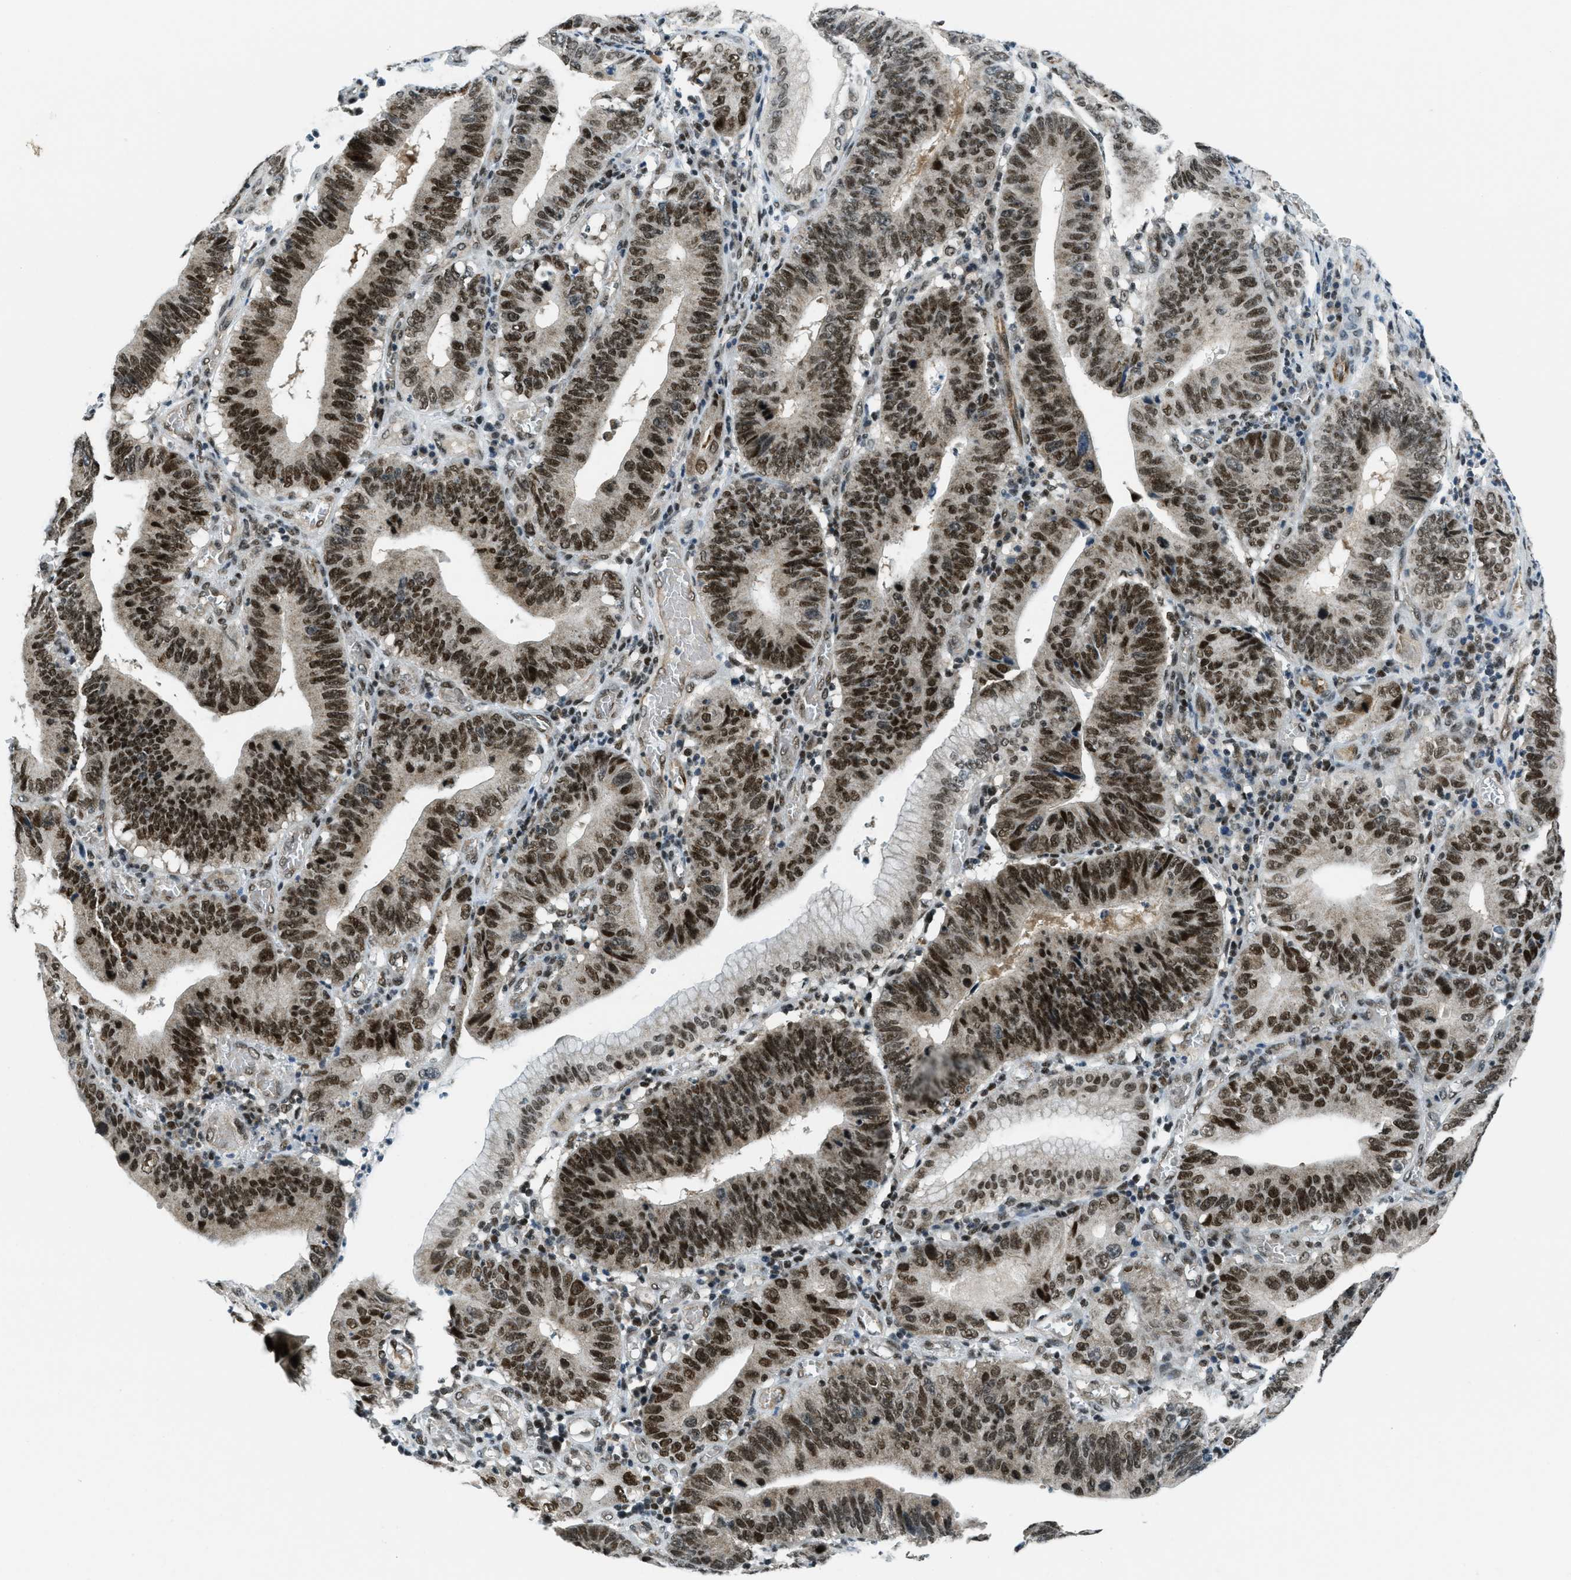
{"staining": {"intensity": "strong", "quantity": ">75%", "location": "nuclear"}, "tissue": "stomach cancer", "cell_type": "Tumor cells", "image_type": "cancer", "snomed": [{"axis": "morphology", "description": "Adenocarcinoma, NOS"}, {"axis": "topography", "description": "Stomach"}, {"axis": "topography", "description": "Gastric cardia"}], "caption": "About >75% of tumor cells in stomach cancer (adenocarcinoma) demonstrate strong nuclear protein expression as visualized by brown immunohistochemical staining.", "gene": "KLF6", "patient": {"sex": "male", "age": 59}}